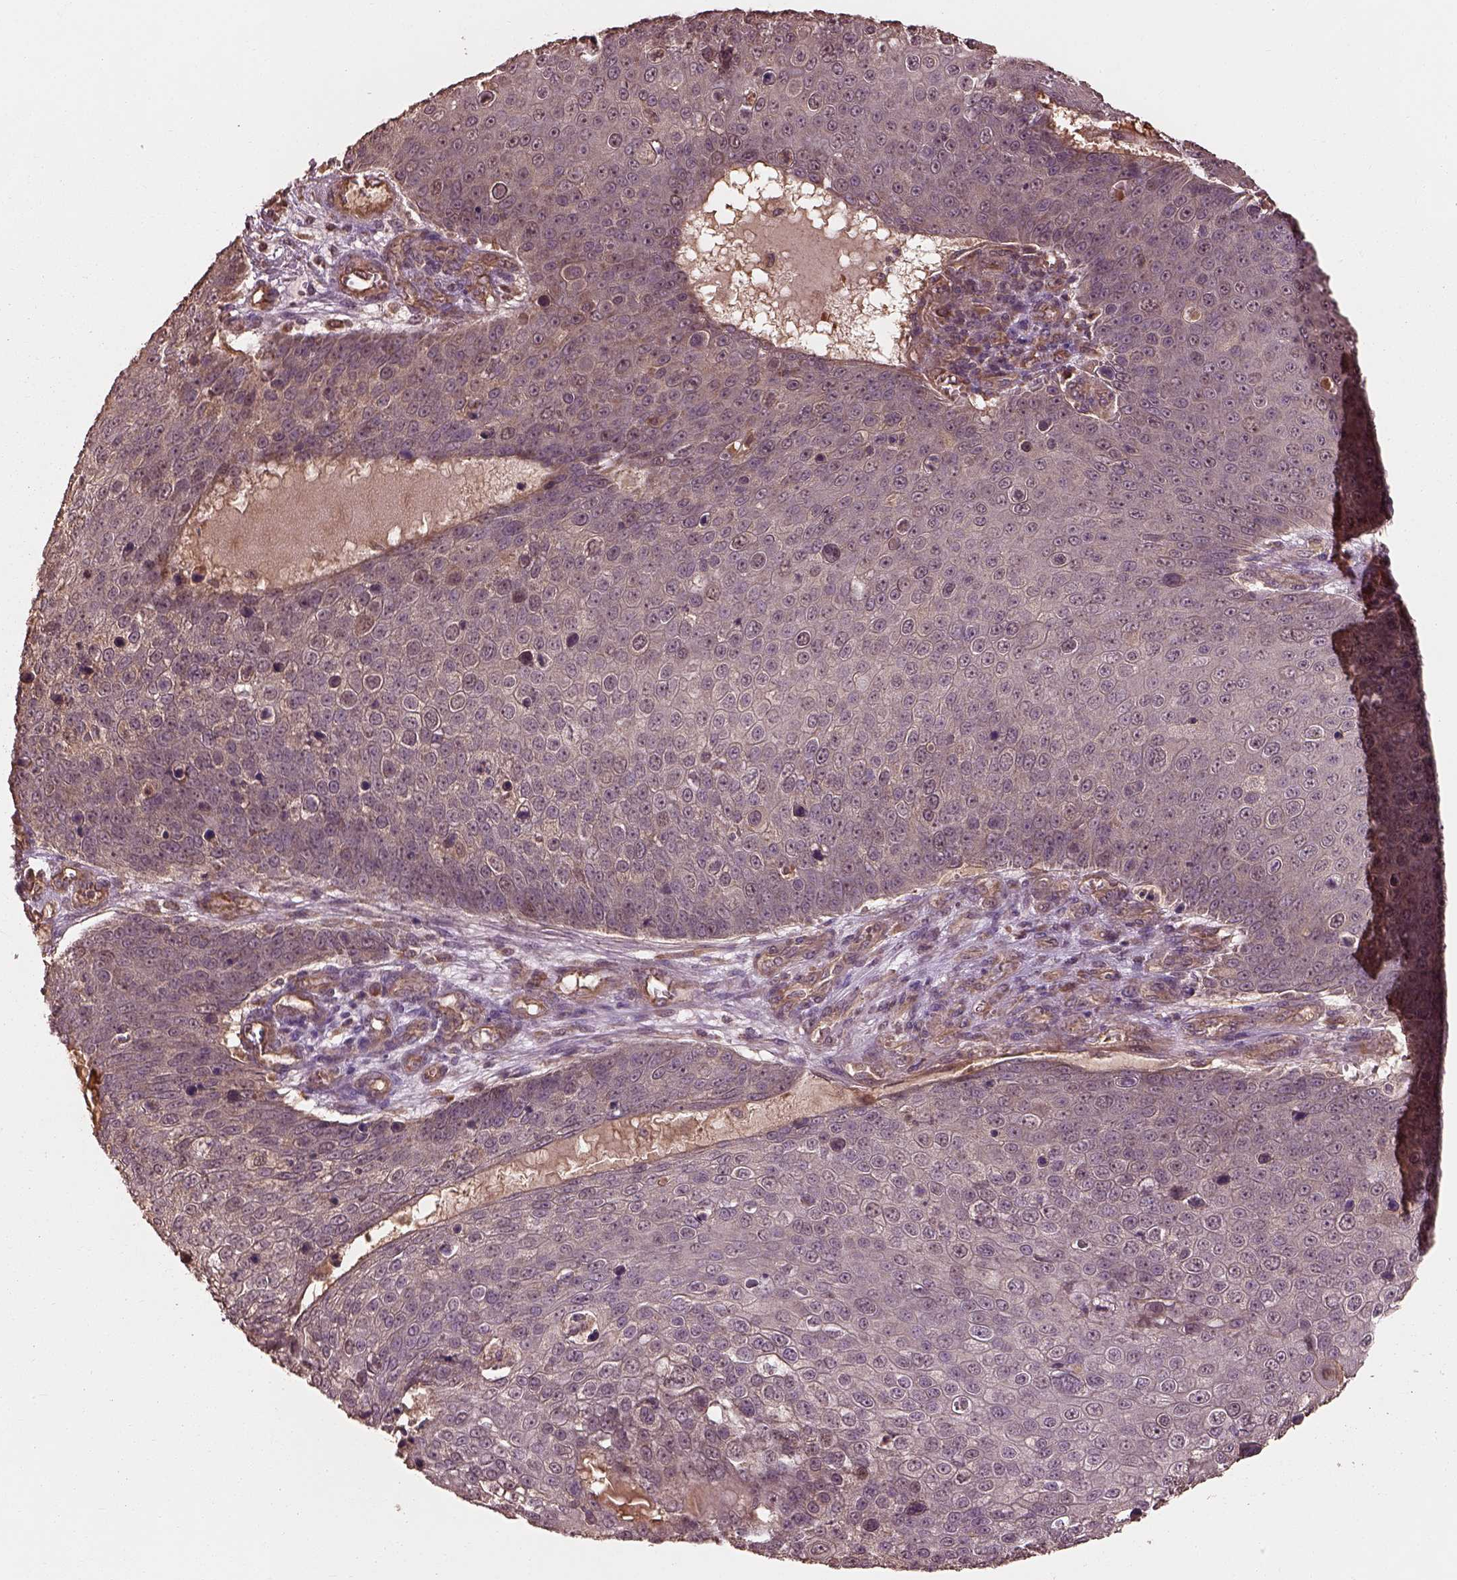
{"staining": {"intensity": "negative", "quantity": "none", "location": "none"}, "tissue": "skin cancer", "cell_type": "Tumor cells", "image_type": "cancer", "snomed": [{"axis": "morphology", "description": "Squamous cell carcinoma, NOS"}, {"axis": "topography", "description": "Skin"}], "caption": "Skin squamous cell carcinoma was stained to show a protein in brown. There is no significant positivity in tumor cells.", "gene": "METTL4", "patient": {"sex": "male", "age": 71}}